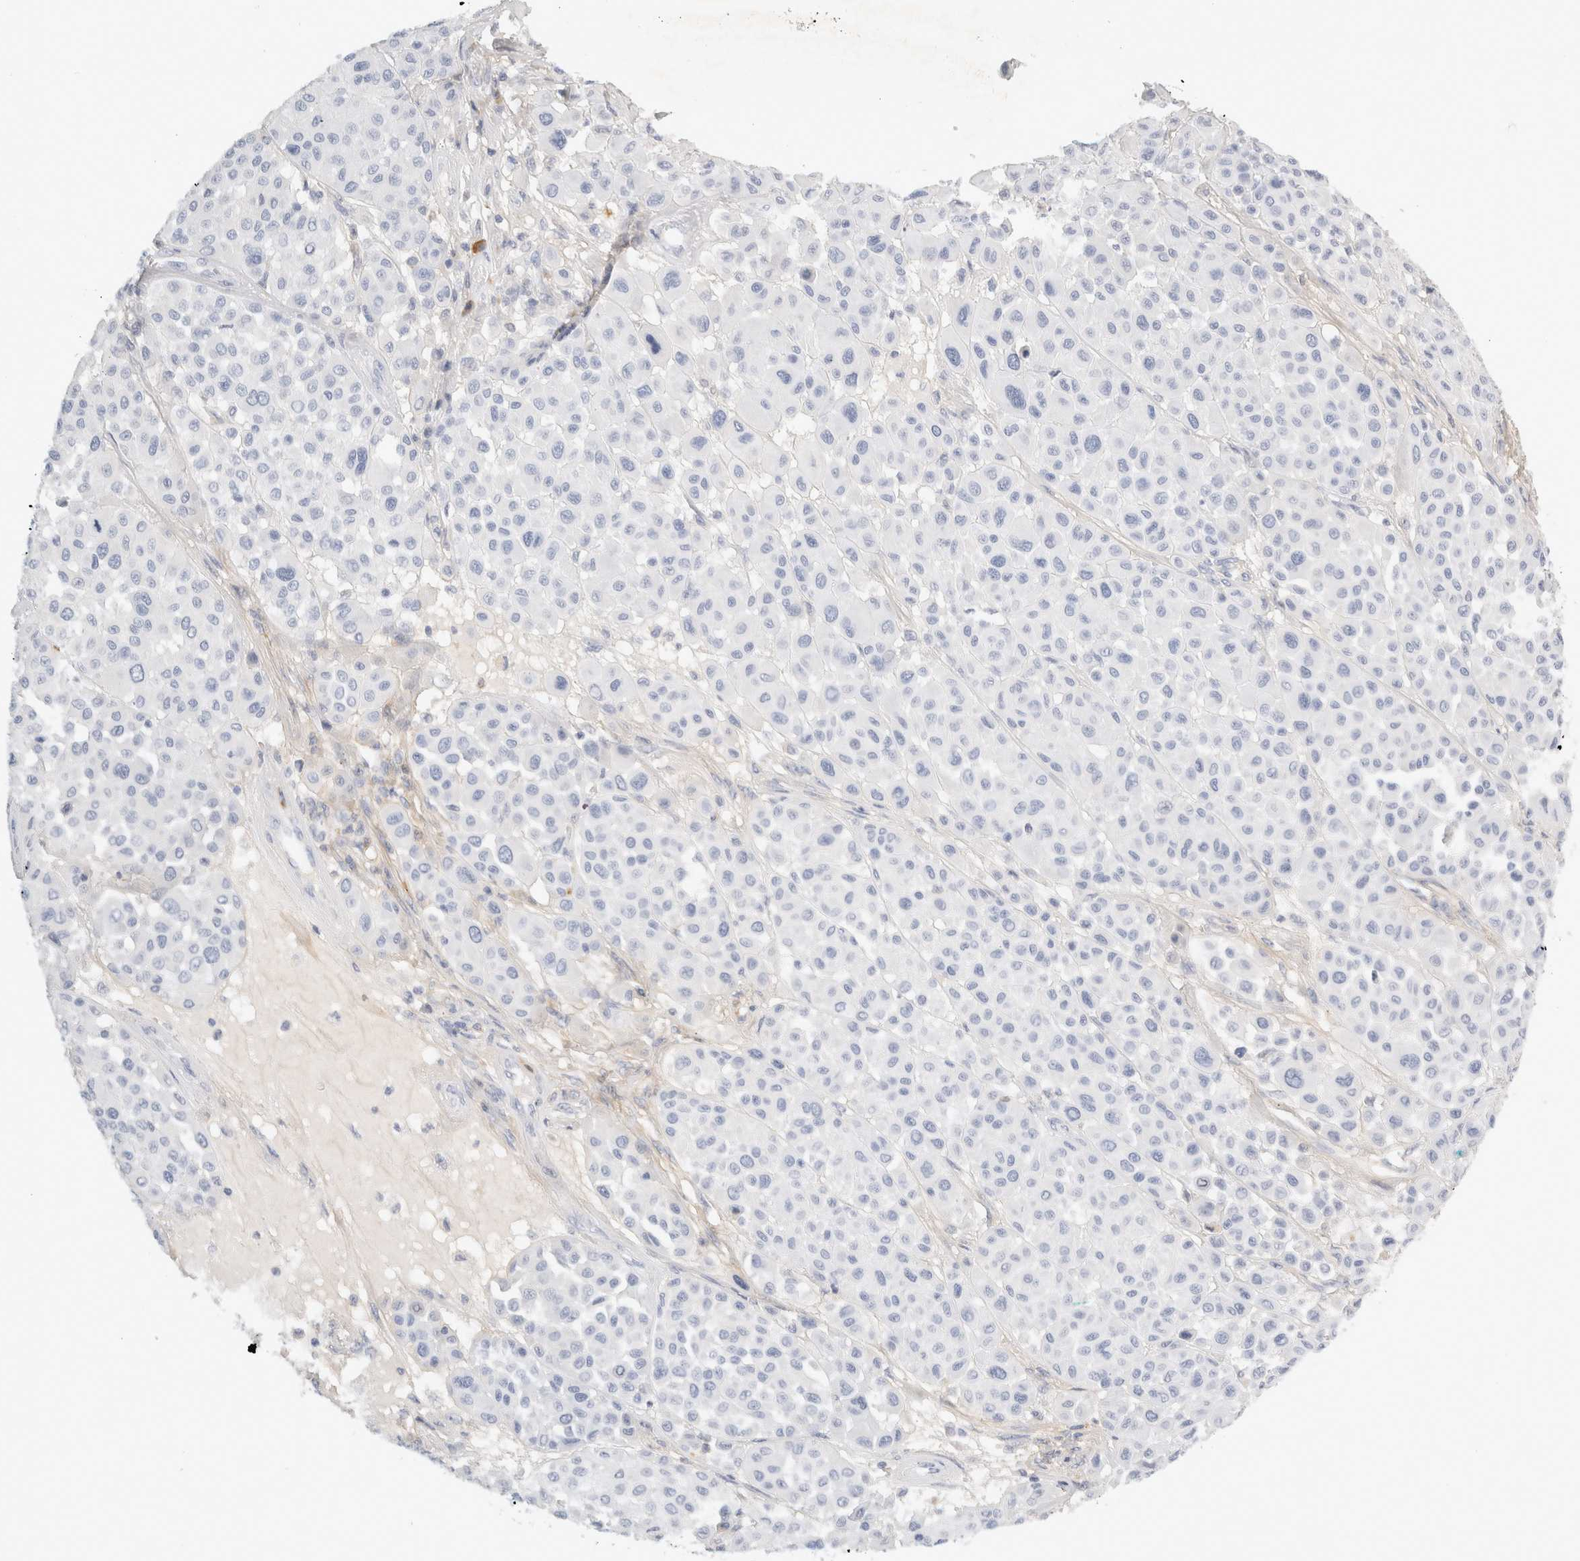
{"staining": {"intensity": "negative", "quantity": "none", "location": "none"}, "tissue": "melanoma", "cell_type": "Tumor cells", "image_type": "cancer", "snomed": [{"axis": "morphology", "description": "Malignant melanoma, Metastatic site"}, {"axis": "topography", "description": "Soft tissue"}], "caption": "Immunohistochemistry (IHC) micrograph of neoplastic tissue: human malignant melanoma (metastatic site) stained with DAB demonstrates no significant protein staining in tumor cells.", "gene": "FGL2", "patient": {"sex": "male", "age": 41}}